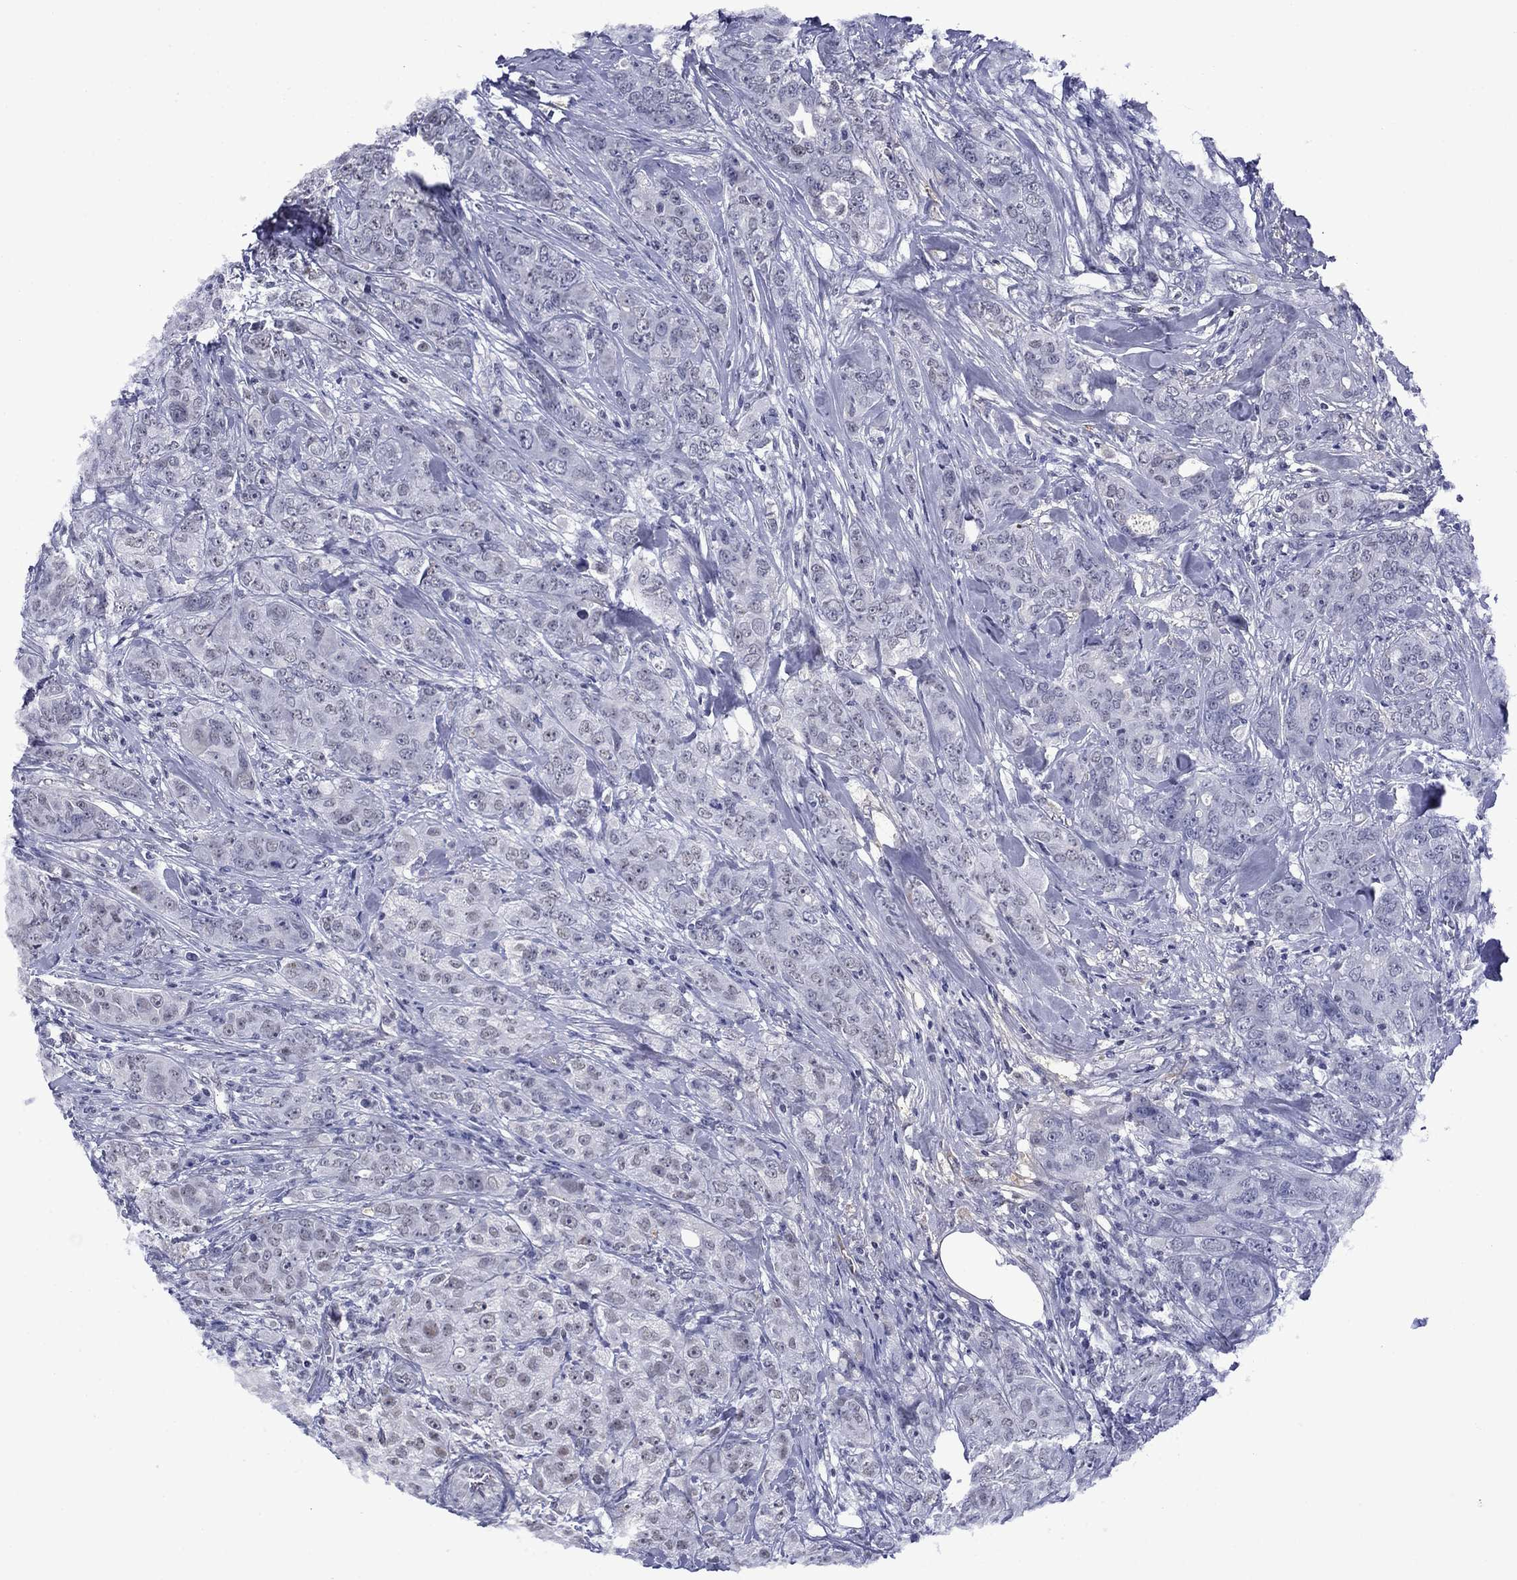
{"staining": {"intensity": "negative", "quantity": "none", "location": "none"}, "tissue": "breast cancer", "cell_type": "Tumor cells", "image_type": "cancer", "snomed": [{"axis": "morphology", "description": "Duct carcinoma"}, {"axis": "topography", "description": "Breast"}], "caption": "Immunohistochemistry image of invasive ductal carcinoma (breast) stained for a protein (brown), which demonstrates no expression in tumor cells.", "gene": "APOA2", "patient": {"sex": "female", "age": 43}}